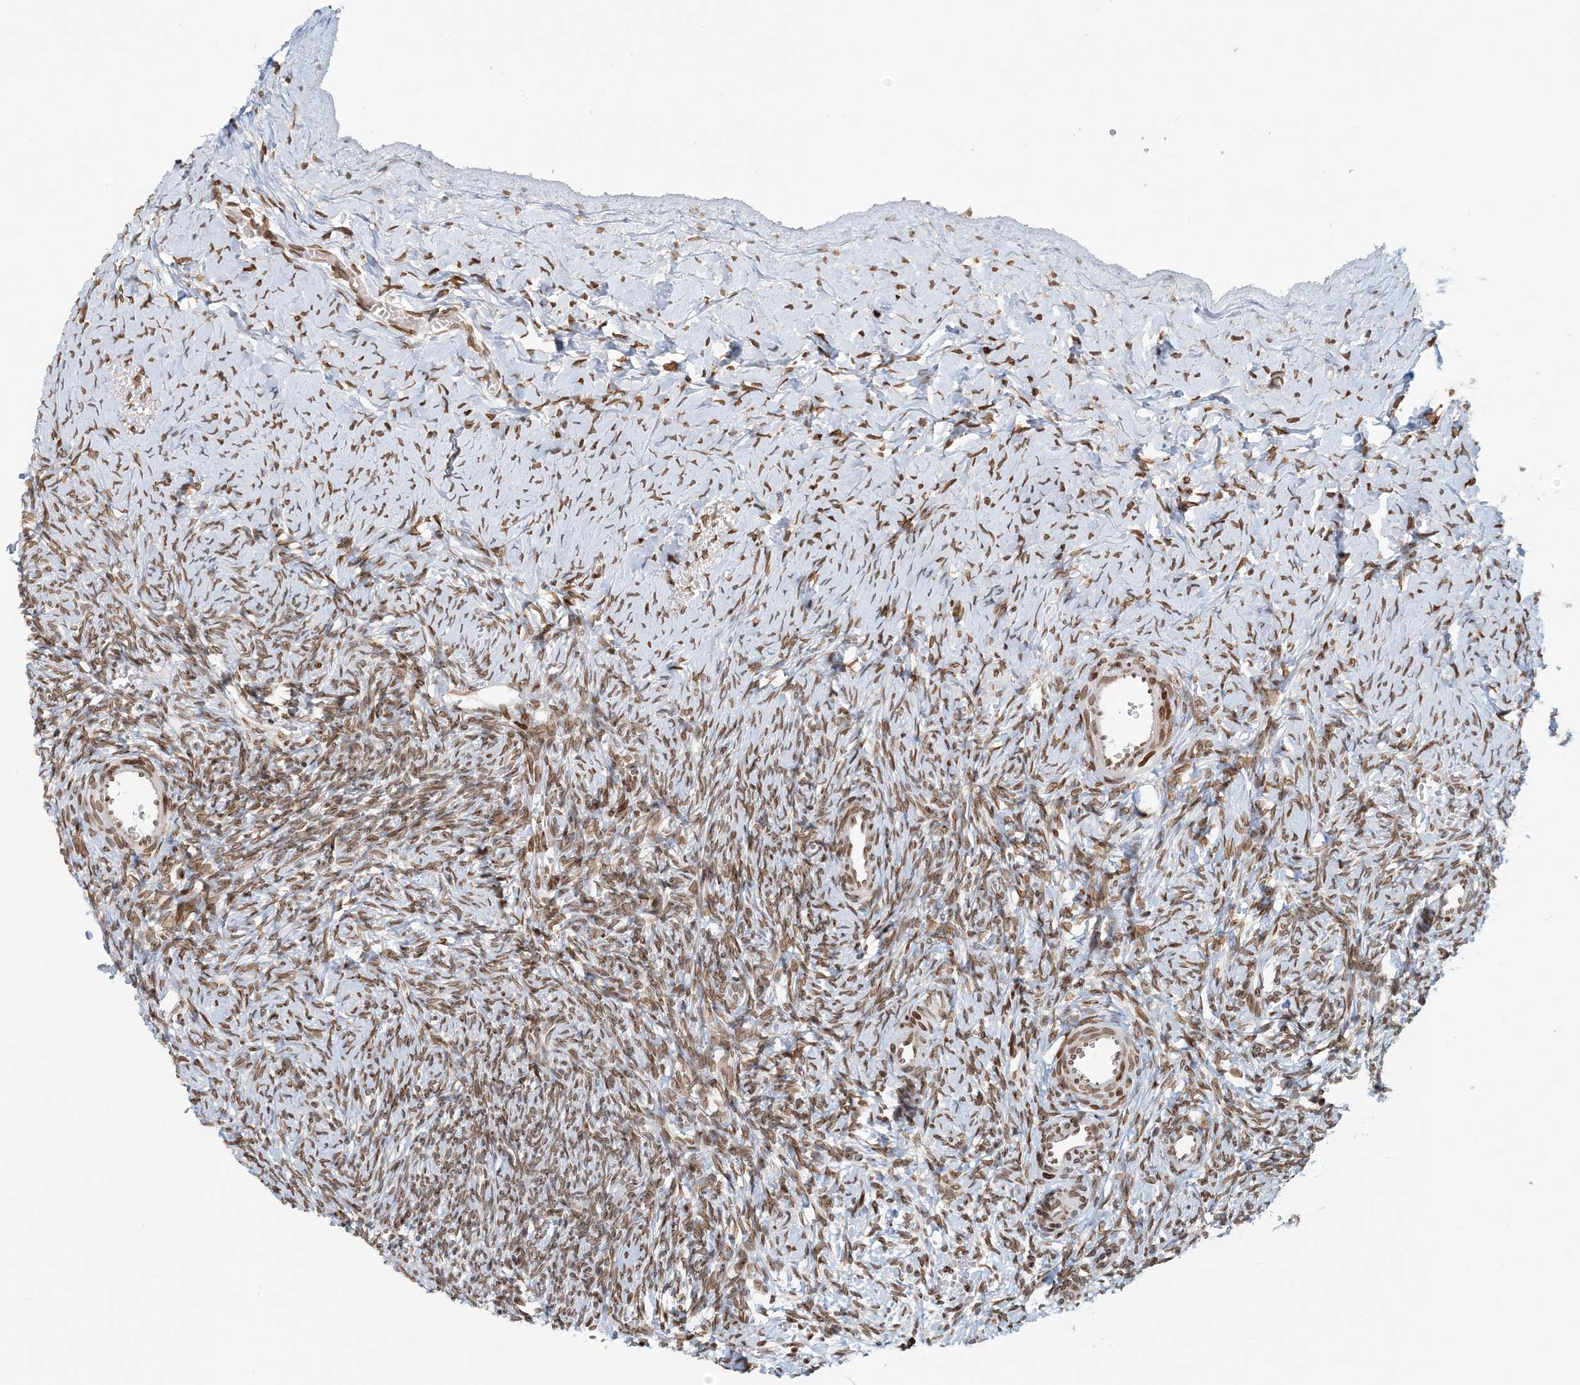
{"staining": {"intensity": "weak", "quantity": "25%-75%", "location": "nuclear"}, "tissue": "ovary", "cell_type": "Follicle cells", "image_type": "normal", "snomed": [{"axis": "morphology", "description": "Normal tissue, NOS"}, {"axis": "morphology", "description": "Developmental malformation"}, {"axis": "topography", "description": "Ovary"}], "caption": "A micrograph of human ovary stained for a protein demonstrates weak nuclear brown staining in follicle cells. Nuclei are stained in blue.", "gene": "SLC35A2", "patient": {"sex": "female", "age": 39}}